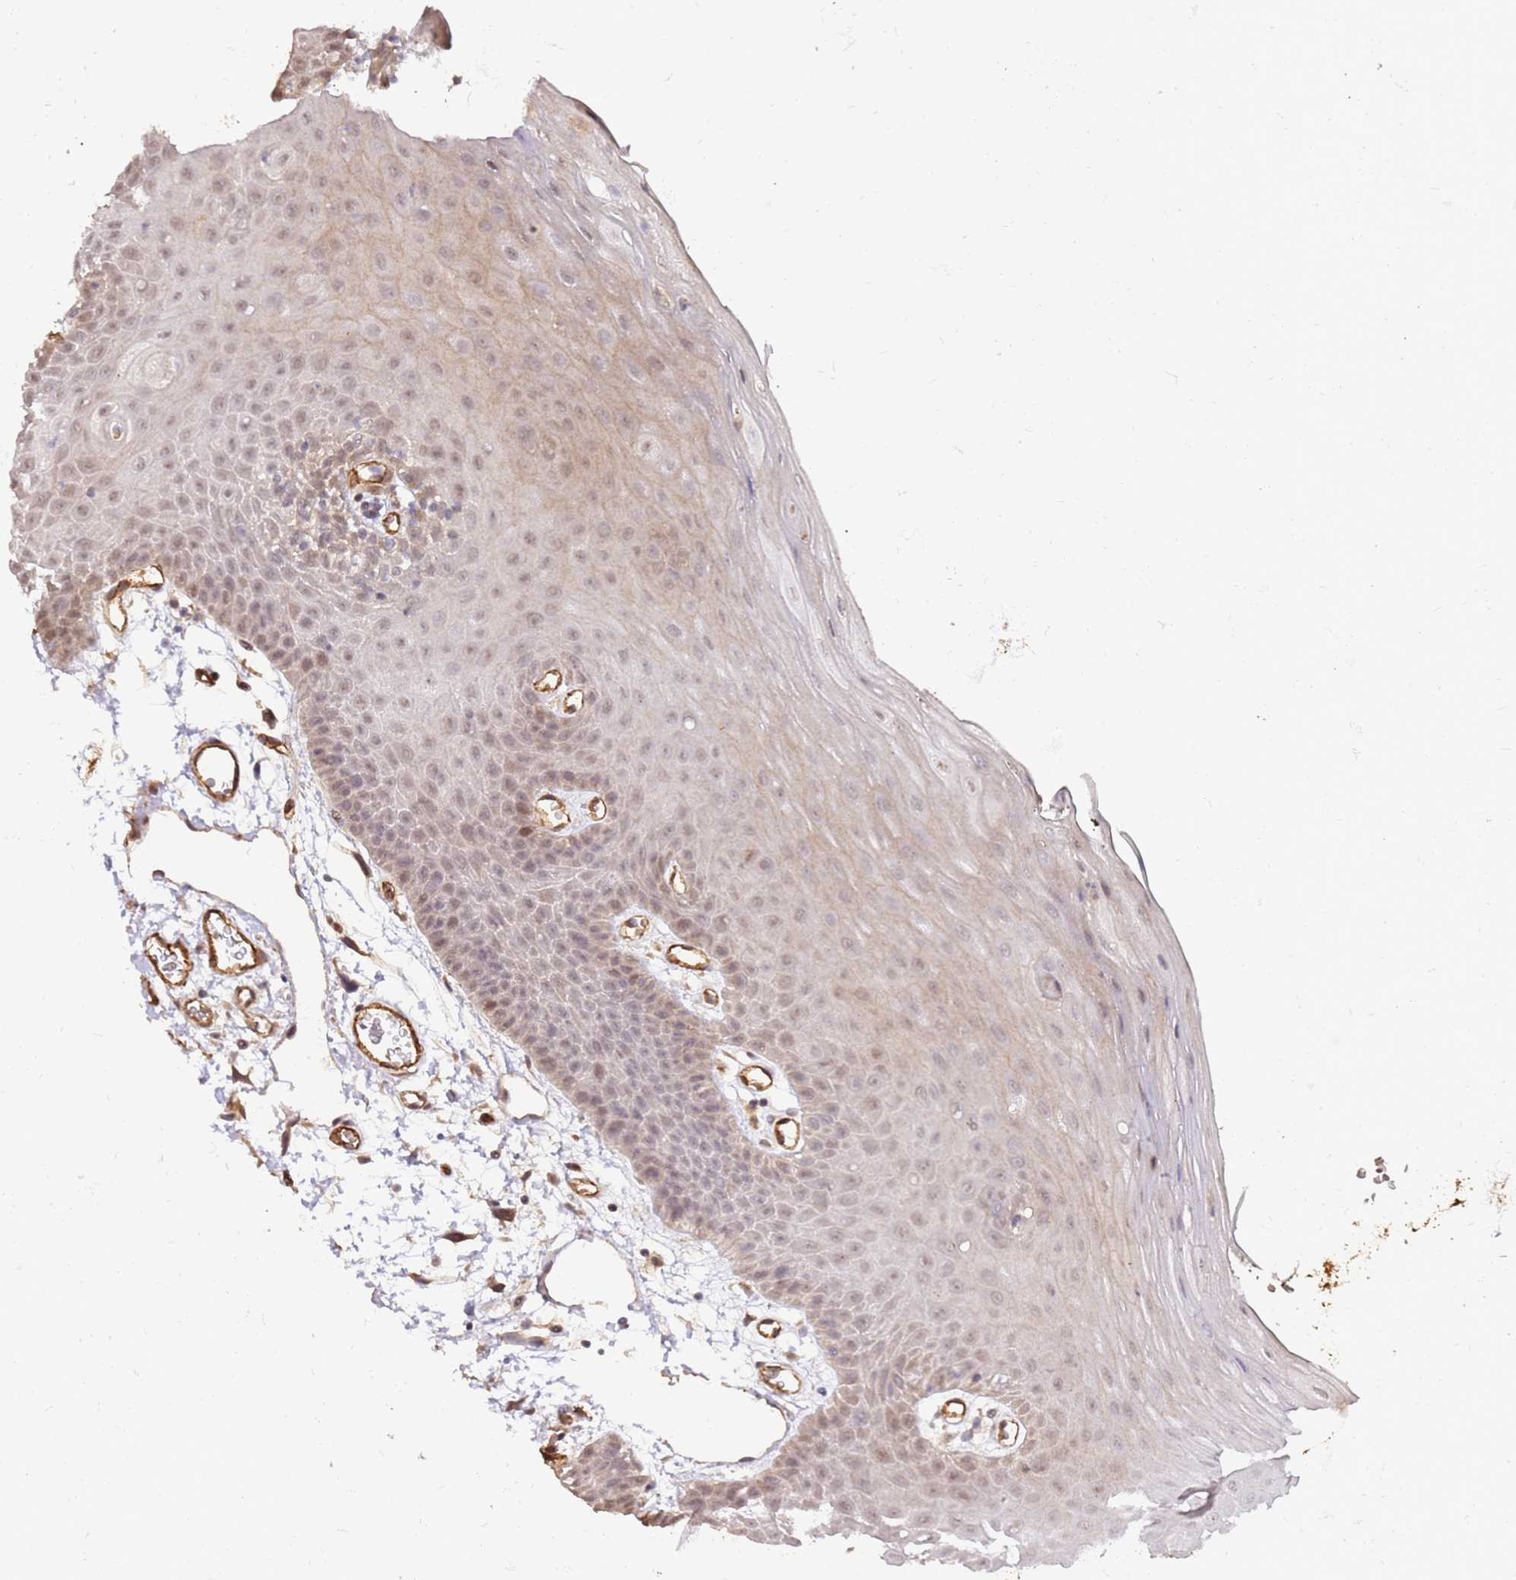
{"staining": {"intensity": "moderate", "quantity": "25%-75%", "location": "cytoplasmic/membranous,nuclear"}, "tissue": "oral mucosa", "cell_type": "Squamous epithelial cells", "image_type": "normal", "snomed": [{"axis": "morphology", "description": "Normal tissue, NOS"}, {"axis": "topography", "description": "Oral tissue"}, {"axis": "topography", "description": "Tounge, NOS"}], "caption": "Immunohistochemistry of benign oral mucosa shows medium levels of moderate cytoplasmic/membranous,nuclear staining in approximately 25%-75% of squamous epithelial cells.", "gene": "ST18", "patient": {"sex": "female", "age": 59}}